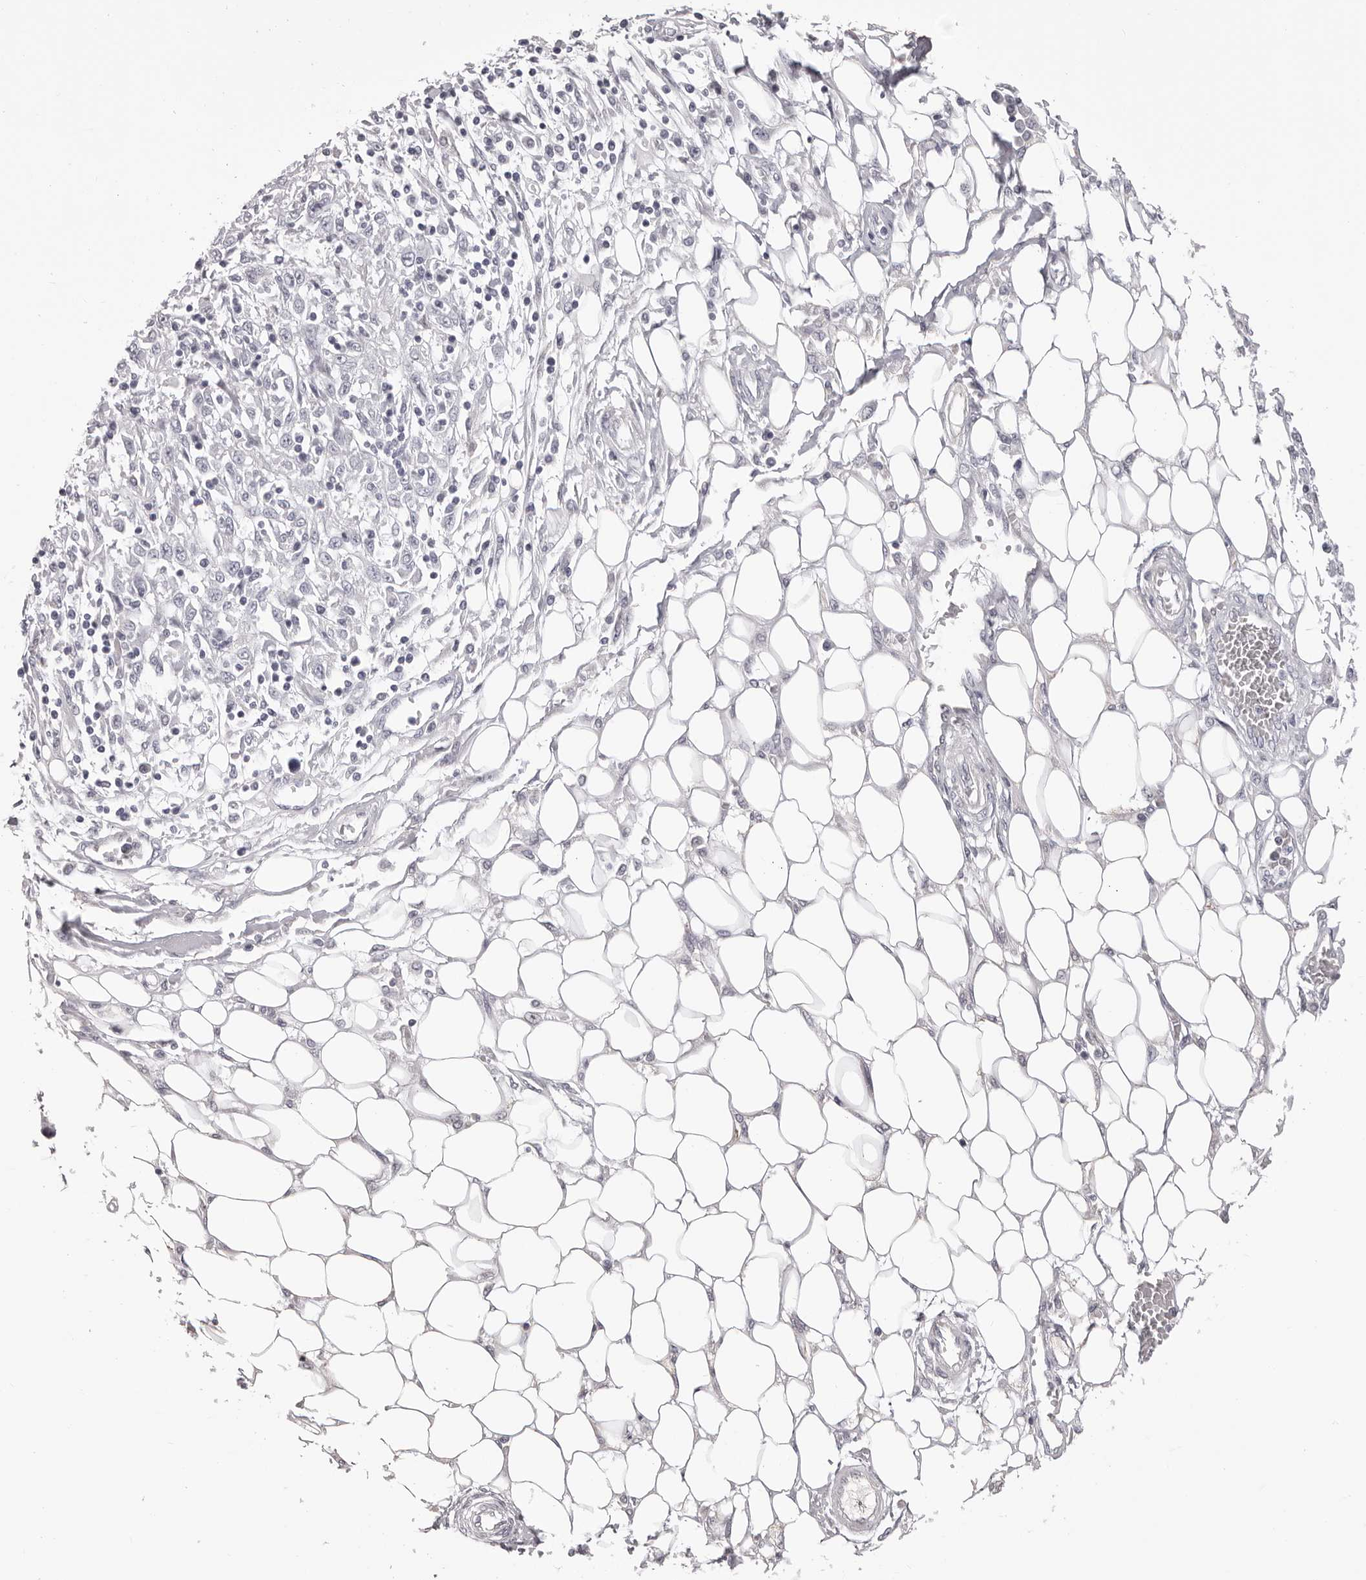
{"staining": {"intensity": "negative", "quantity": "none", "location": "none"}, "tissue": "skin cancer", "cell_type": "Tumor cells", "image_type": "cancer", "snomed": [{"axis": "morphology", "description": "Squamous cell carcinoma, NOS"}, {"axis": "morphology", "description": "Squamous cell carcinoma, metastatic, NOS"}, {"axis": "topography", "description": "Skin"}, {"axis": "topography", "description": "Lymph node"}], "caption": "Skin cancer stained for a protein using immunohistochemistry shows no expression tumor cells.", "gene": "OTUD3", "patient": {"sex": "male", "age": 75}}